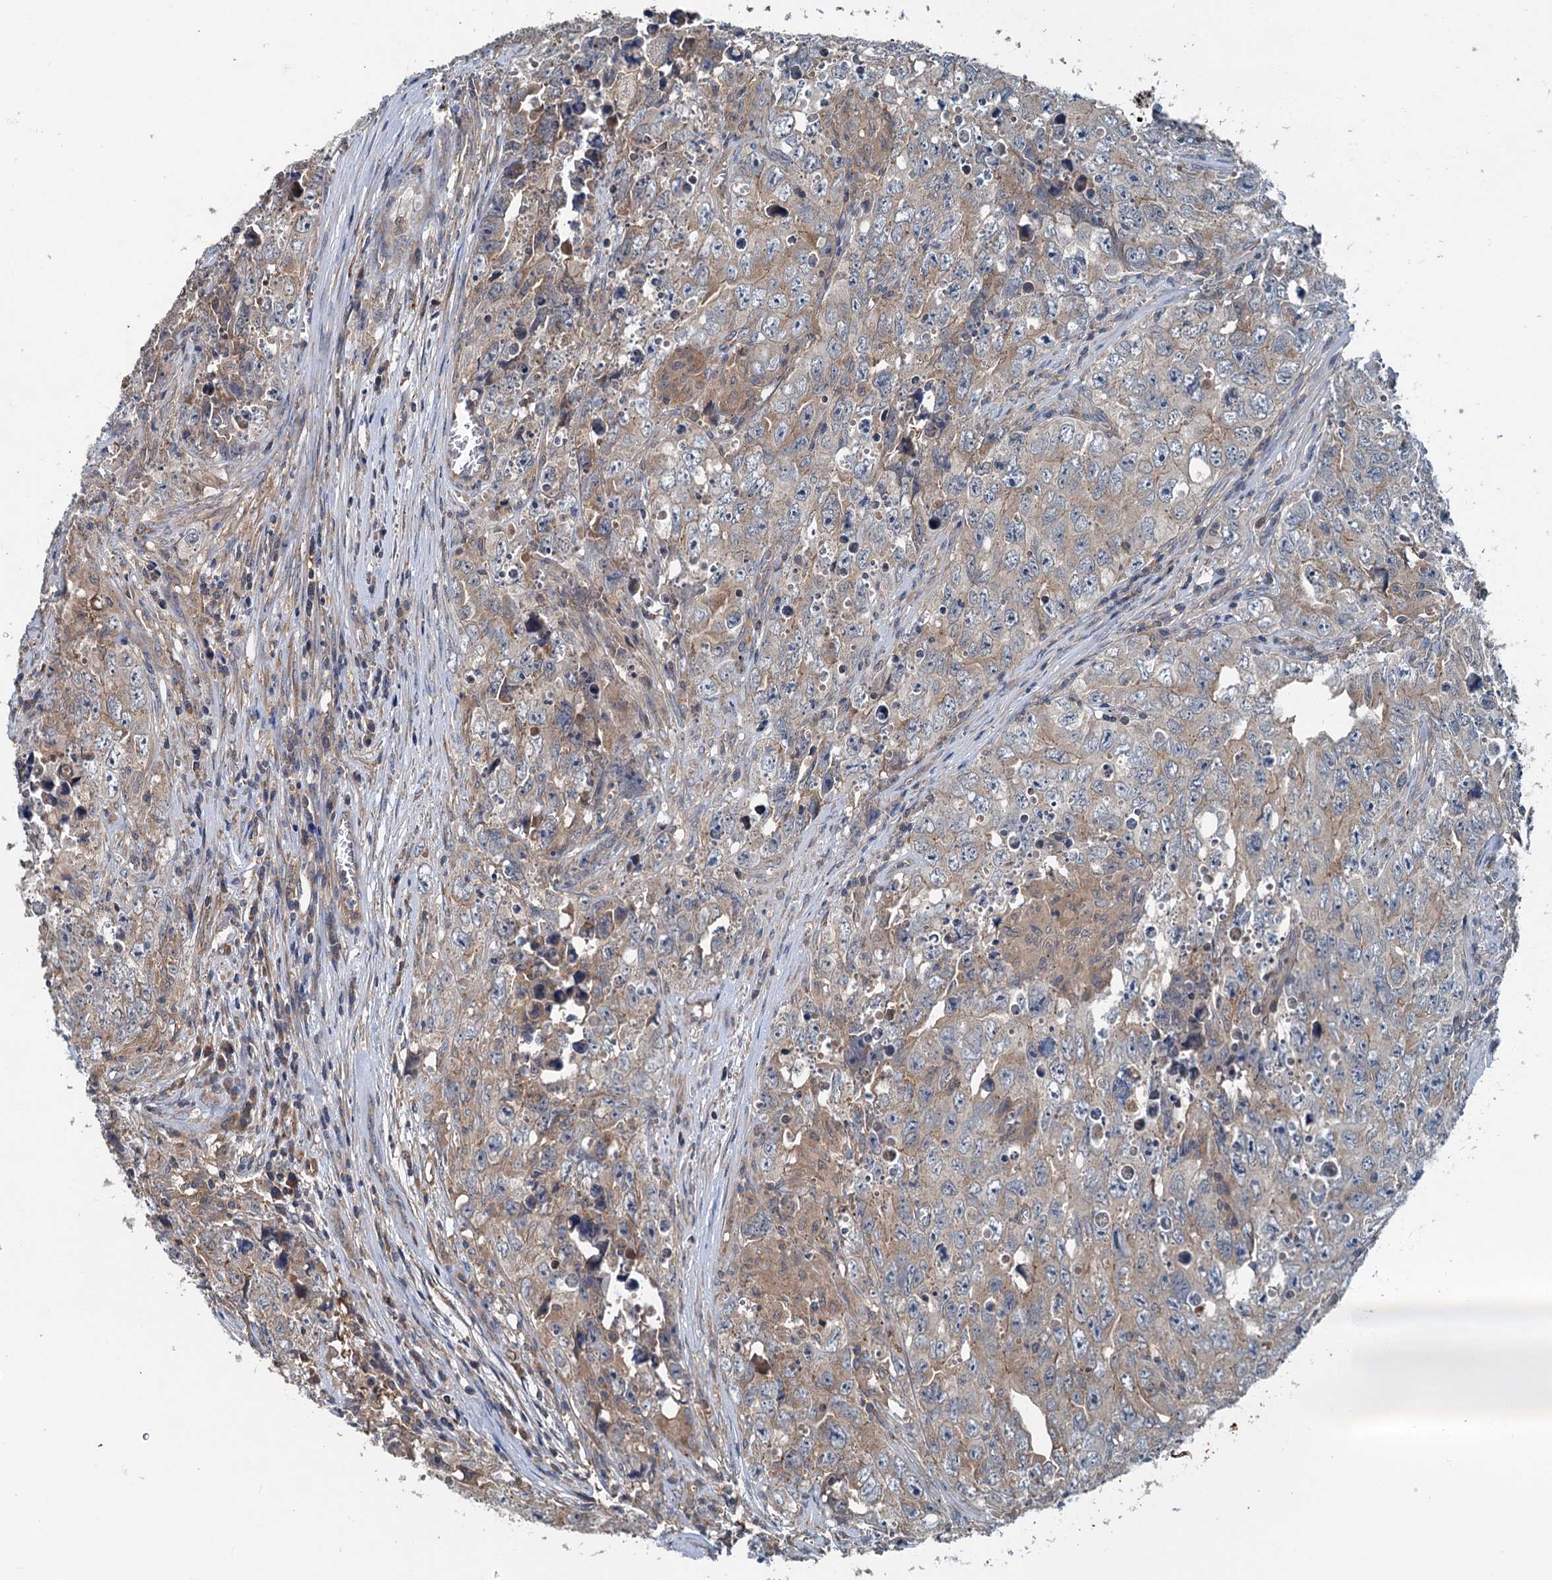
{"staining": {"intensity": "weak", "quantity": "25%-75%", "location": "cytoplasmic/membranous"}, "tissue": "testis cancer", "cell_type": "Tumor cells", "image_type": "cancer", "snomed": [{"axis": "morphology", "description": "Seminoma, NOS"}, {"axis": "morphology", "description": "Carcinoma, Embryonal, NOS"}, {"axis": "topography", "description": "Testis"}], "caption": "The histopathology image displays a brown stain indicating the presence of a protein in the cytoplasmic/membranous of tumor cells in testis cancer (embryonal carcinoma). (Stains: DAB (3,3'-diaminobenzidine) in brown, nuclei in blue, Microscopy: brightfield microscopy at high magnification).", "gene": "TEDC1", "patient": {"sex": "male", "age": 43}}